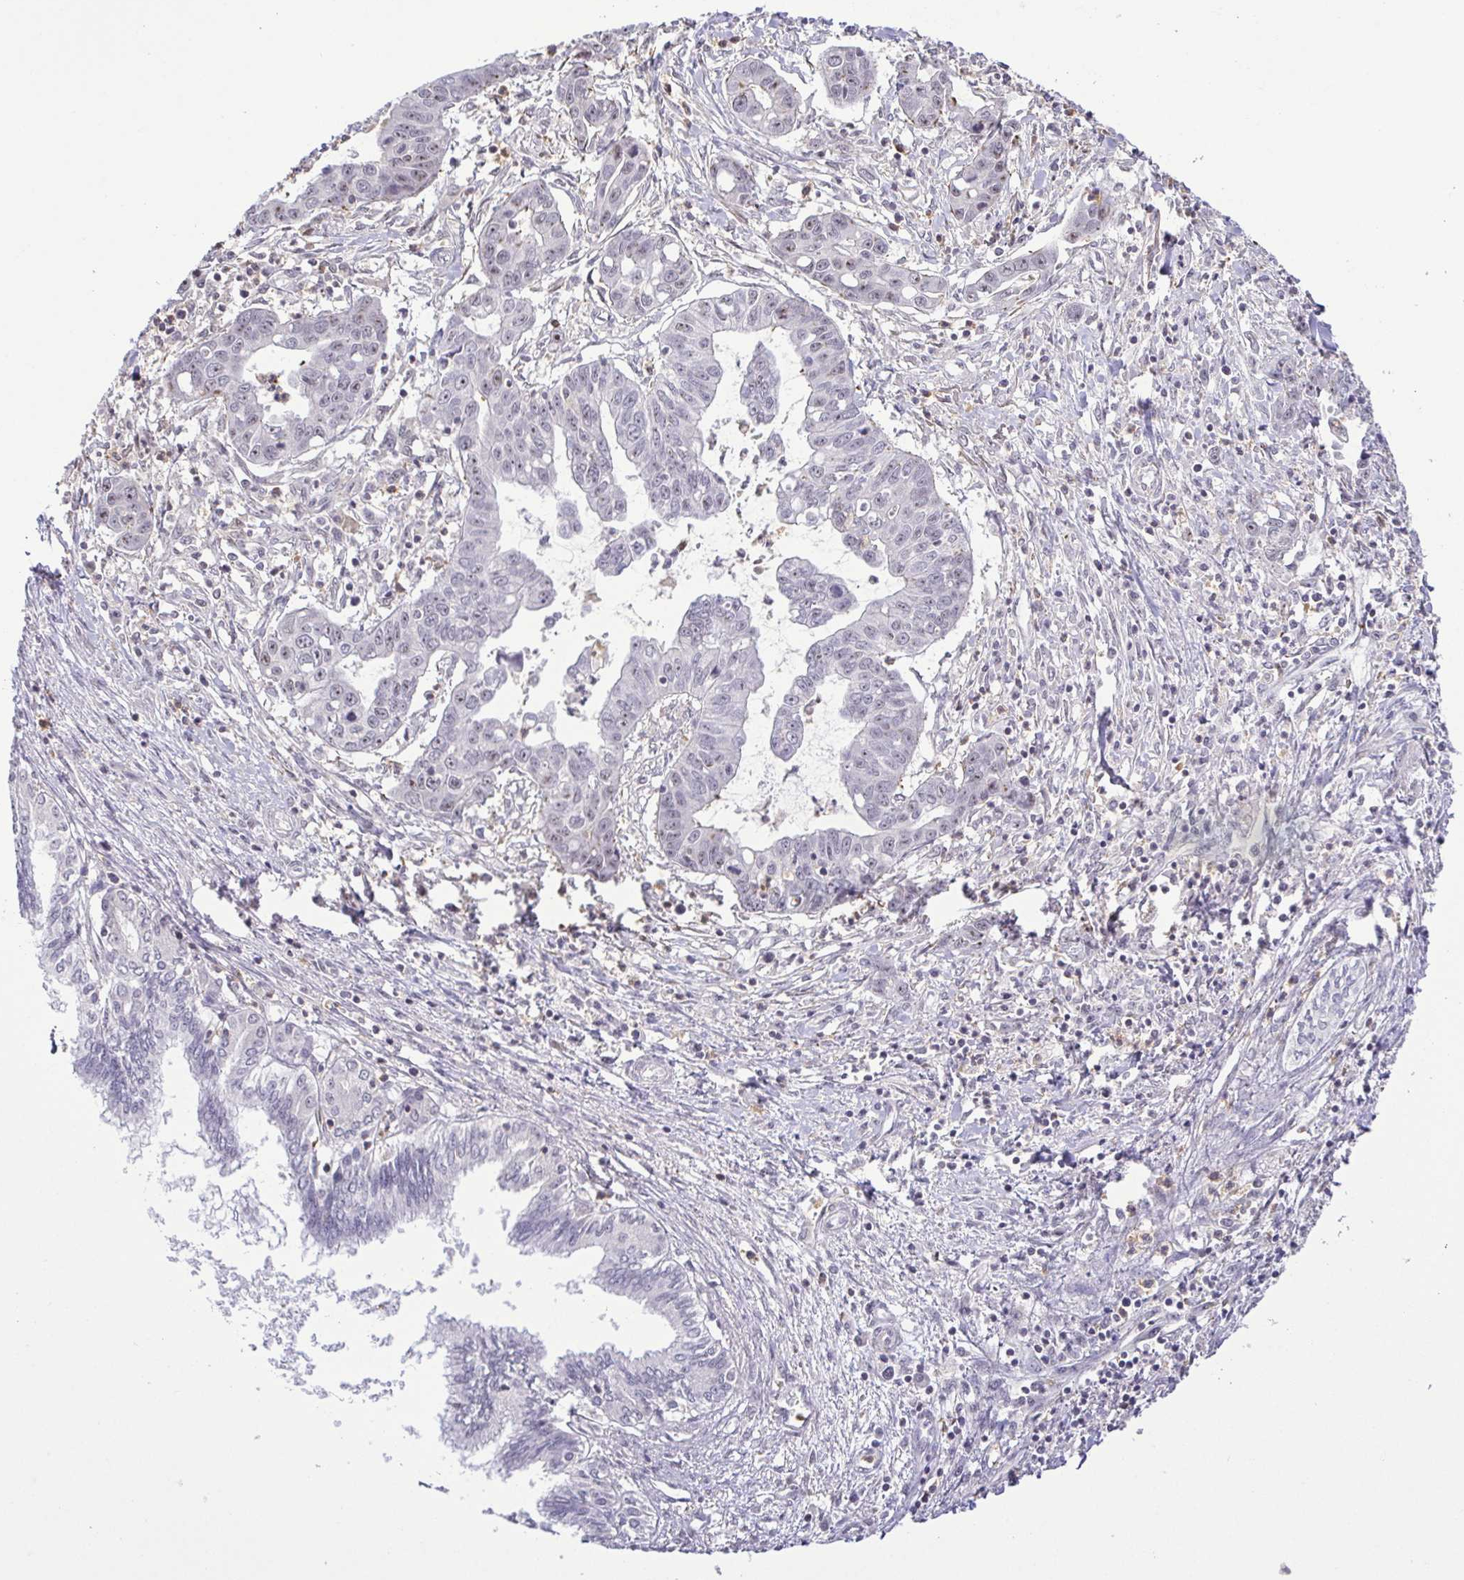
{"staining": {"intensity": "negative", "quantity": "none", "location": "none"}, "tissue": "liver cancer", "cell_type": "Tumor cells", "image_type": "cancer", "snomed": [{"axis": "morphology", "description": "Cholangiocarcinoma"}, {"axis": "topography", "description": "Liver"}], "caption": "A micrograph of liver cholangiocarcinoma stained for a protein exhibits no brown staining in tumor cells.", "gene": "RSL24D1", "patient": {"sex": "male", "age": 58}}